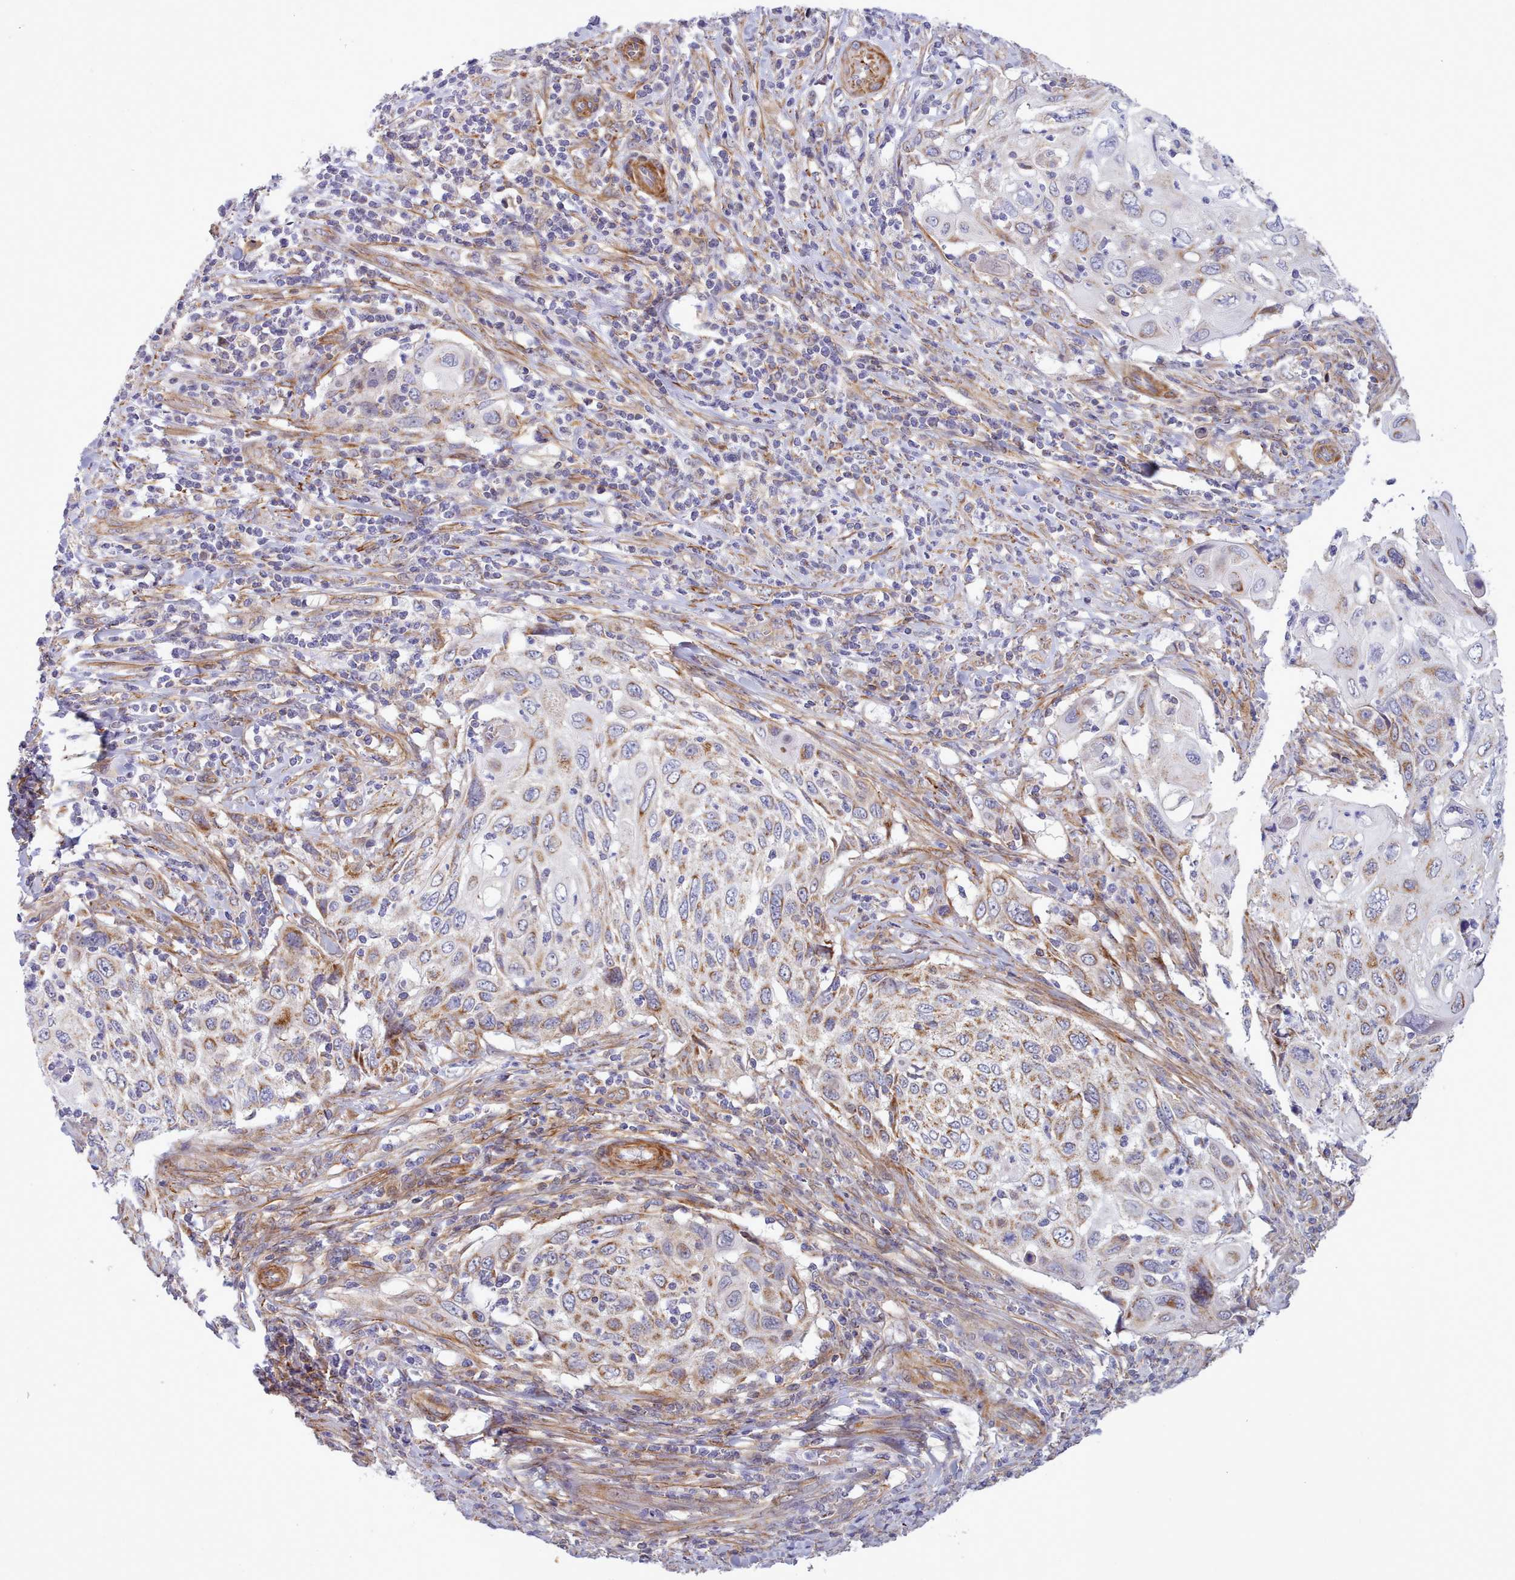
{"staining": {"intensity": "moderate", "quantity": ">75%", "location": "cytoplasmic/membranous"}, "tissue": "cervical cancer", "cell_type": "Tumor cells", "image_type": "cancer", "snomed": [{"axis": "morphology", "description": "Squamous cell carcinoma, NOS"}, {"axis": "topography", "description": "Cervix"}], "caption": "This histopathology image exhibits immunohistochemistry staining of cervical cancer, with medium moderate cytoplasmic/membranous staining in approximately >75% of tumor cells.", "gene": "MRPL21", "patient": {"sex": "female", "age": 70}}